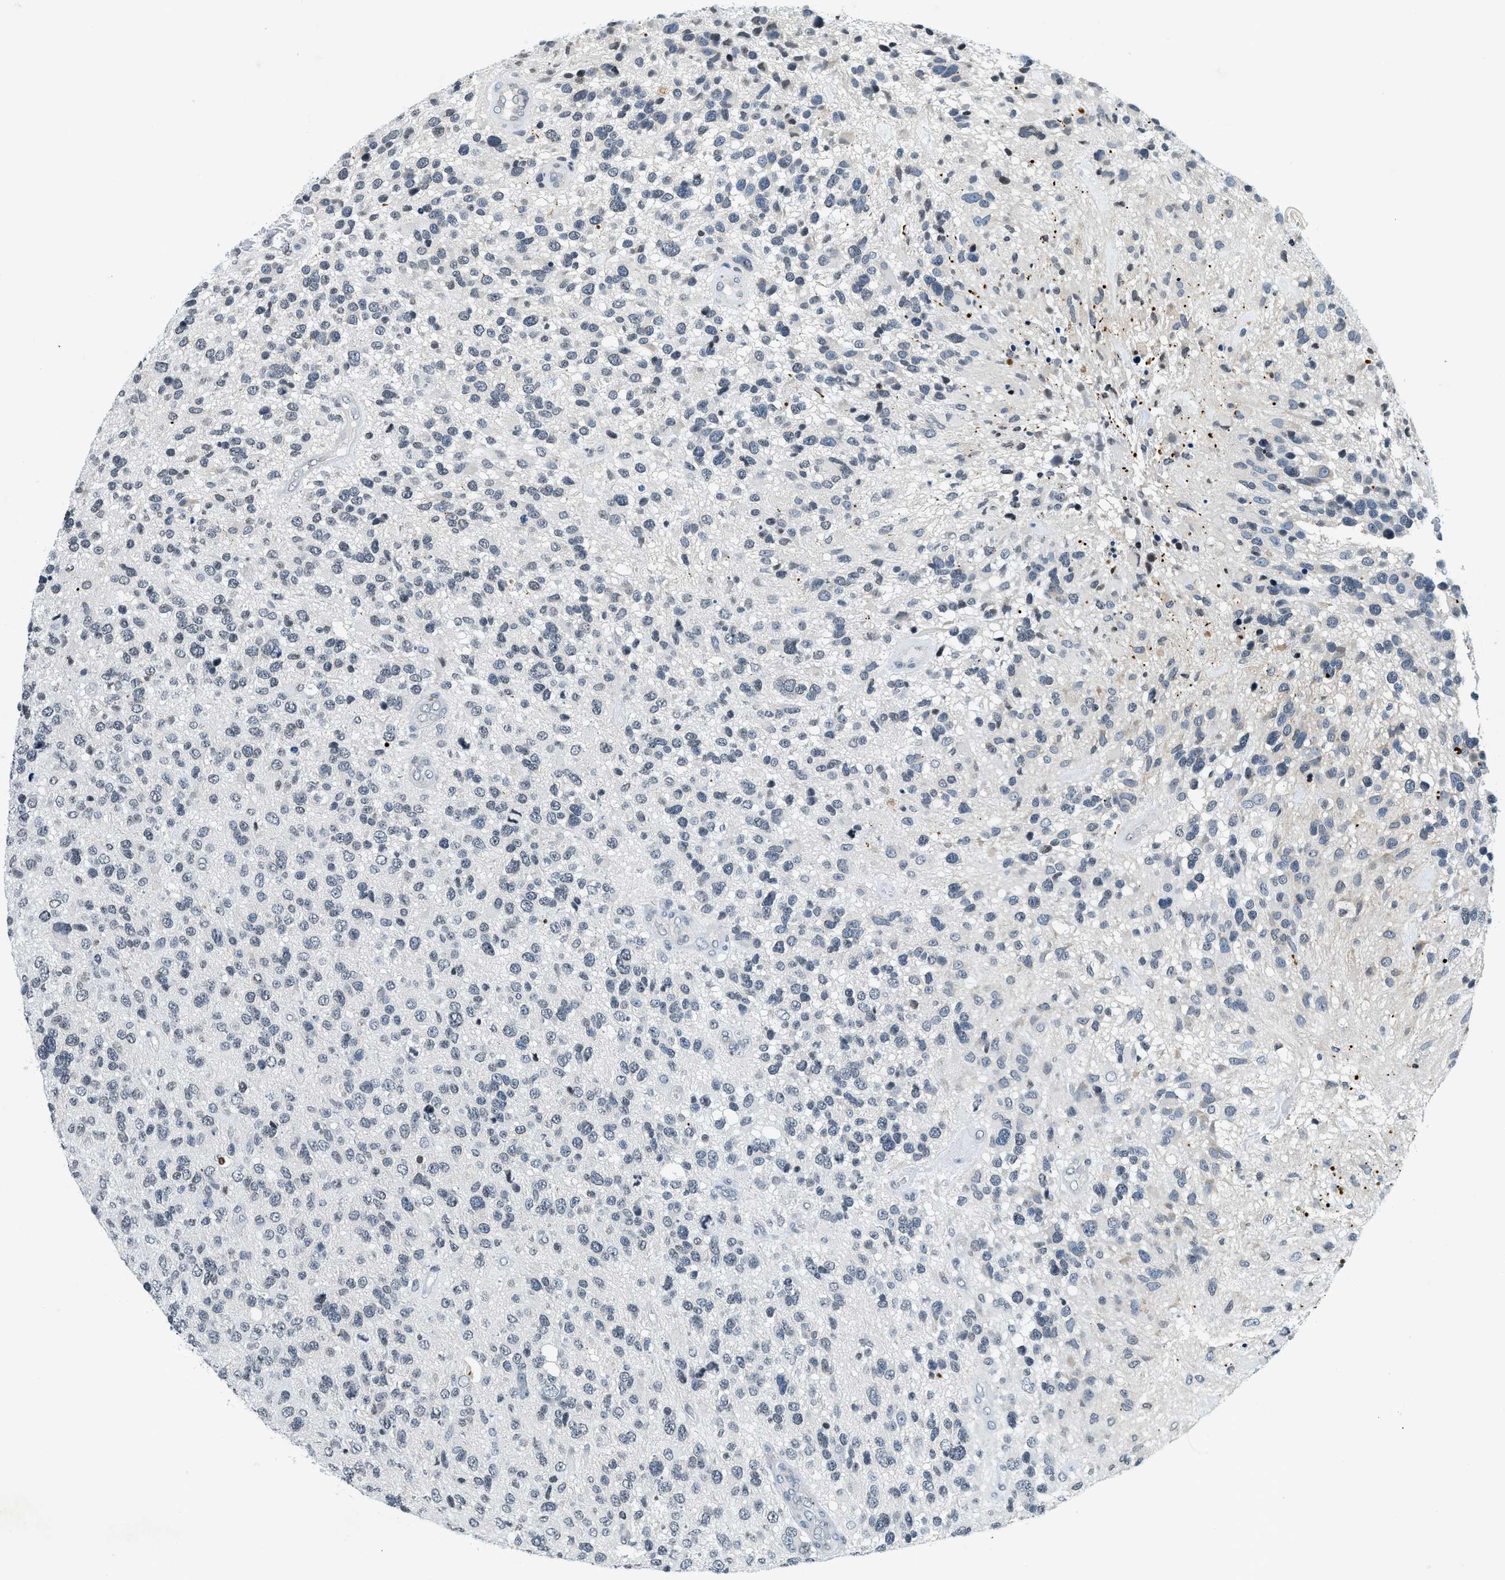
{"staining": {"intensity": "negative", "quantity": "none", "location": "none"}, "tissue": "glioma", "cell_type": "Tumor cells", "image_type": "cancer", "snomed": [{"axis": "morphology", "description": "Glioma, malignant, High grade"}, {"axis": "topography", "description": "Brain"}], "caption": "IHC of malignant glioma (high-grade) exhibits no positivity in tumor cells.", "gene": "UVRAG", "patient": {"sex": "female", "age": 58}}